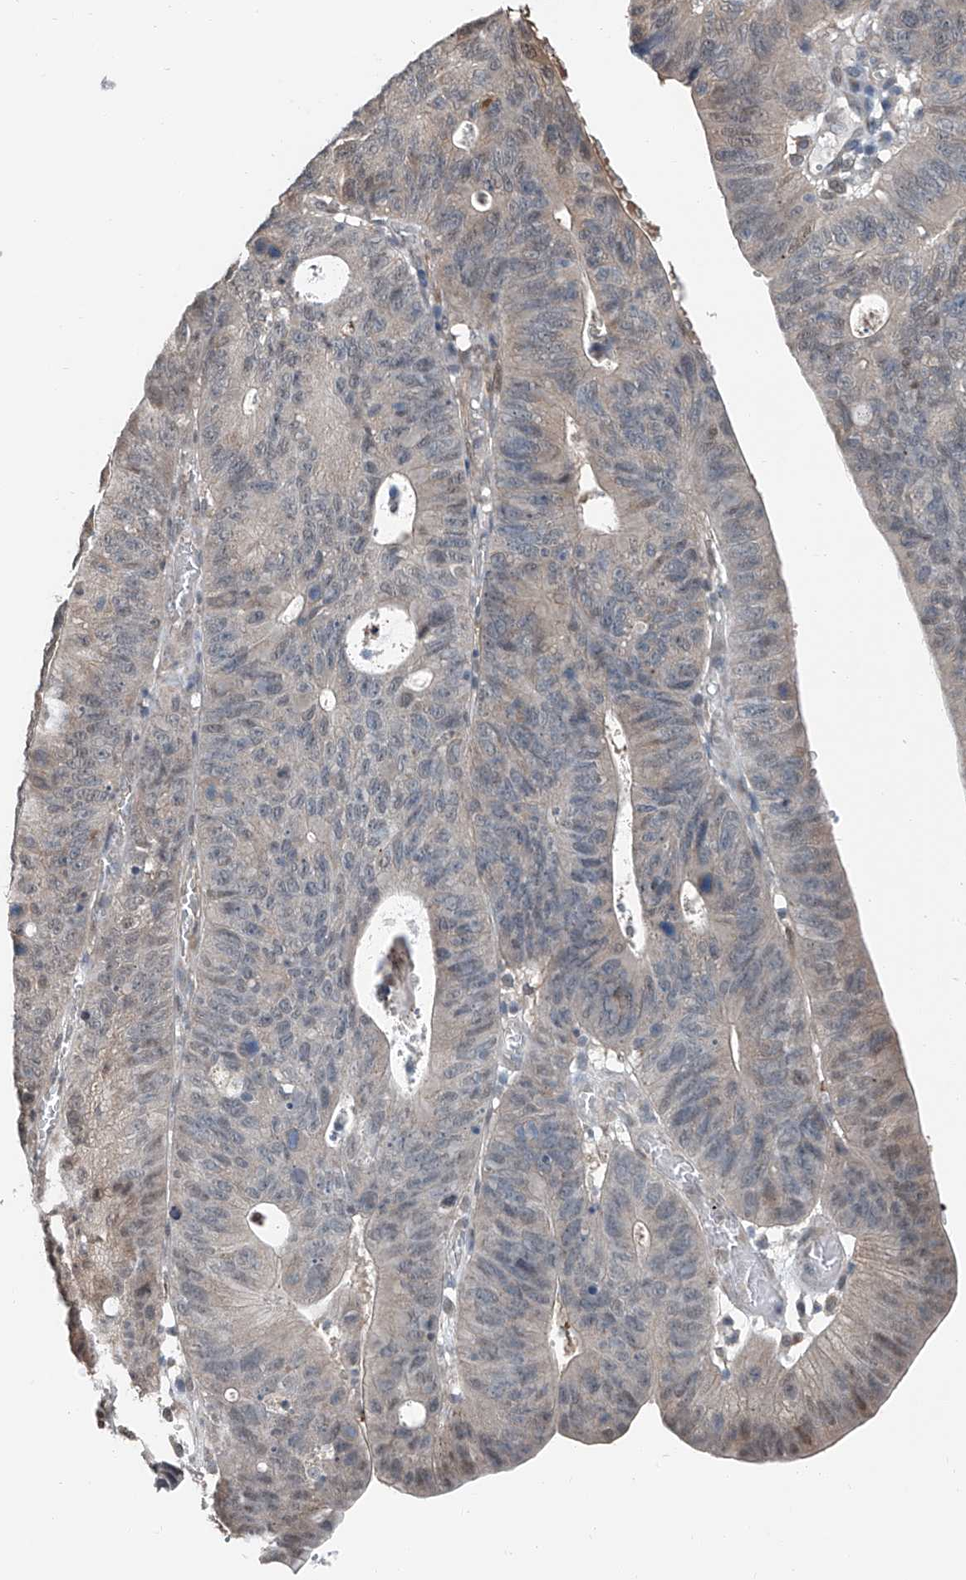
{"staining": {"intensity": "moderate", "quantity": "<25%", "location": "nuclear"}, "tissue": "stomach cancer", "cell_type": "Tumor cells", "image_type": "cancer", "snomed": [{"axis": "morphology", "description": "Adenocarcinoma, NOS"}, {"axis": "topography", "description": "Stomach"}], "caption": "A low amount of moderate nuclear positivity is appreciated in about <25% of tumor cells in stomach cancer tissue.", "gene": "HSPA6", "patient": {"sex": "male", "age": 59}}